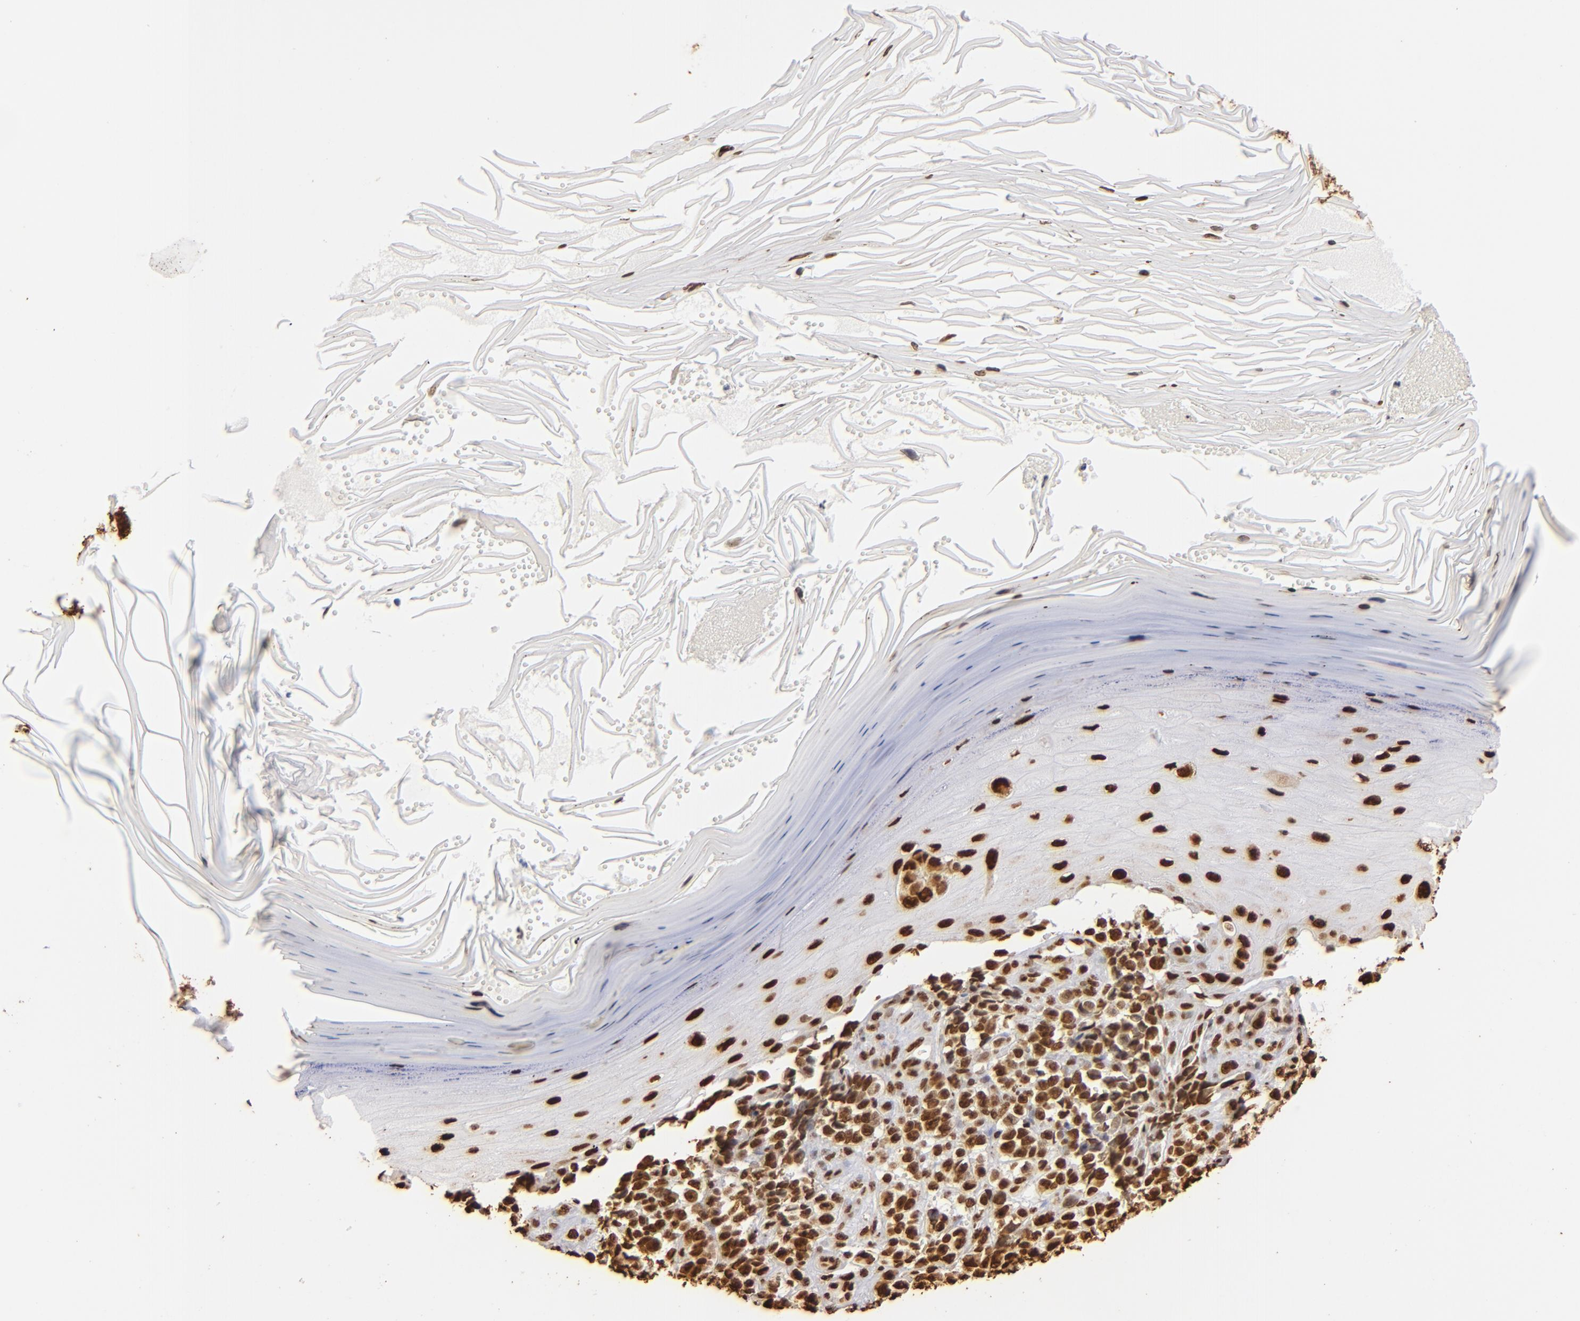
{"staining": {"intensity": "strong", "quantity": ">75%", "location": "nuclear"}, "tissue": "melanoma", "cell_type": "Tumor cells", "image_type": "cancer", "snomed": [{"axis": "morphology", "description": "Malignant melanoma, NOS"}, {"axis": "topography", "description": "Skin"}], "caption": "Strong nuclear expression is present in approximately >75% of tumor cells in melanoma. (DAB = brown stain, brightfield microscopy at high magnification).", "gene": "ILF3", "patient": {"sex": "female", "age": 82}}